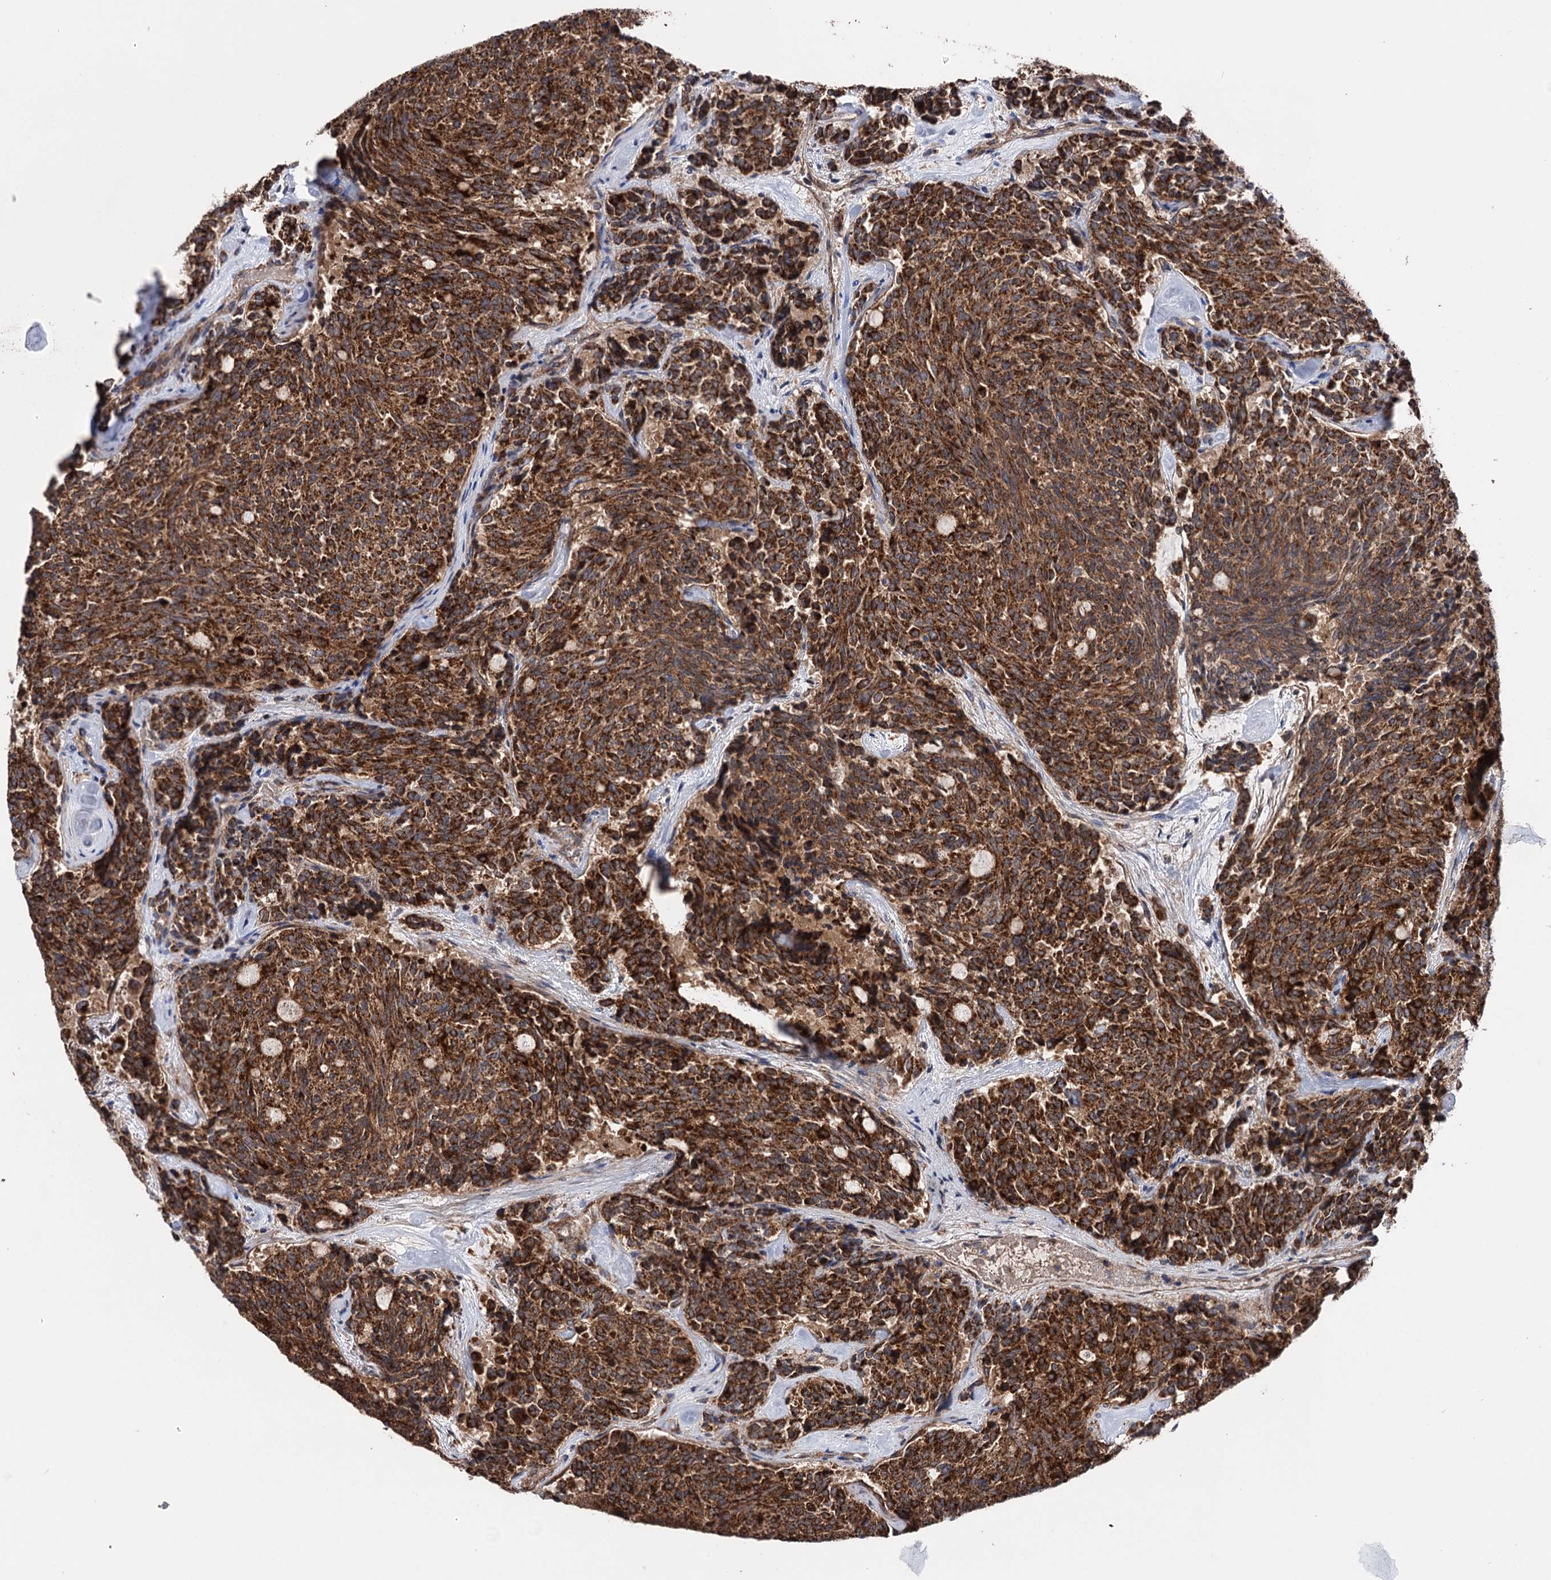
{"staining": {"intensity": "strong", "quantity": ">75%", "location": "cytoplasmic/membranous"}, "tissue": "carcinoid", "cell_type": "Tumor cells", "image_type": "cancer", "snomed": [{"axis": "morphology", "description": "Carcinoid, malignant, NOS"}, {"axis": "topography", "description": "Pancreas"}], "caption": "The photomicrograph reveals immunohistochemical staining of malignant carcinoid. There is strong cytoplasmic/membranous expression is identified in approximately >75% of tumor cells.", "gene": "SUCLA2", "patient": {"sex": "female", "age": 54}}